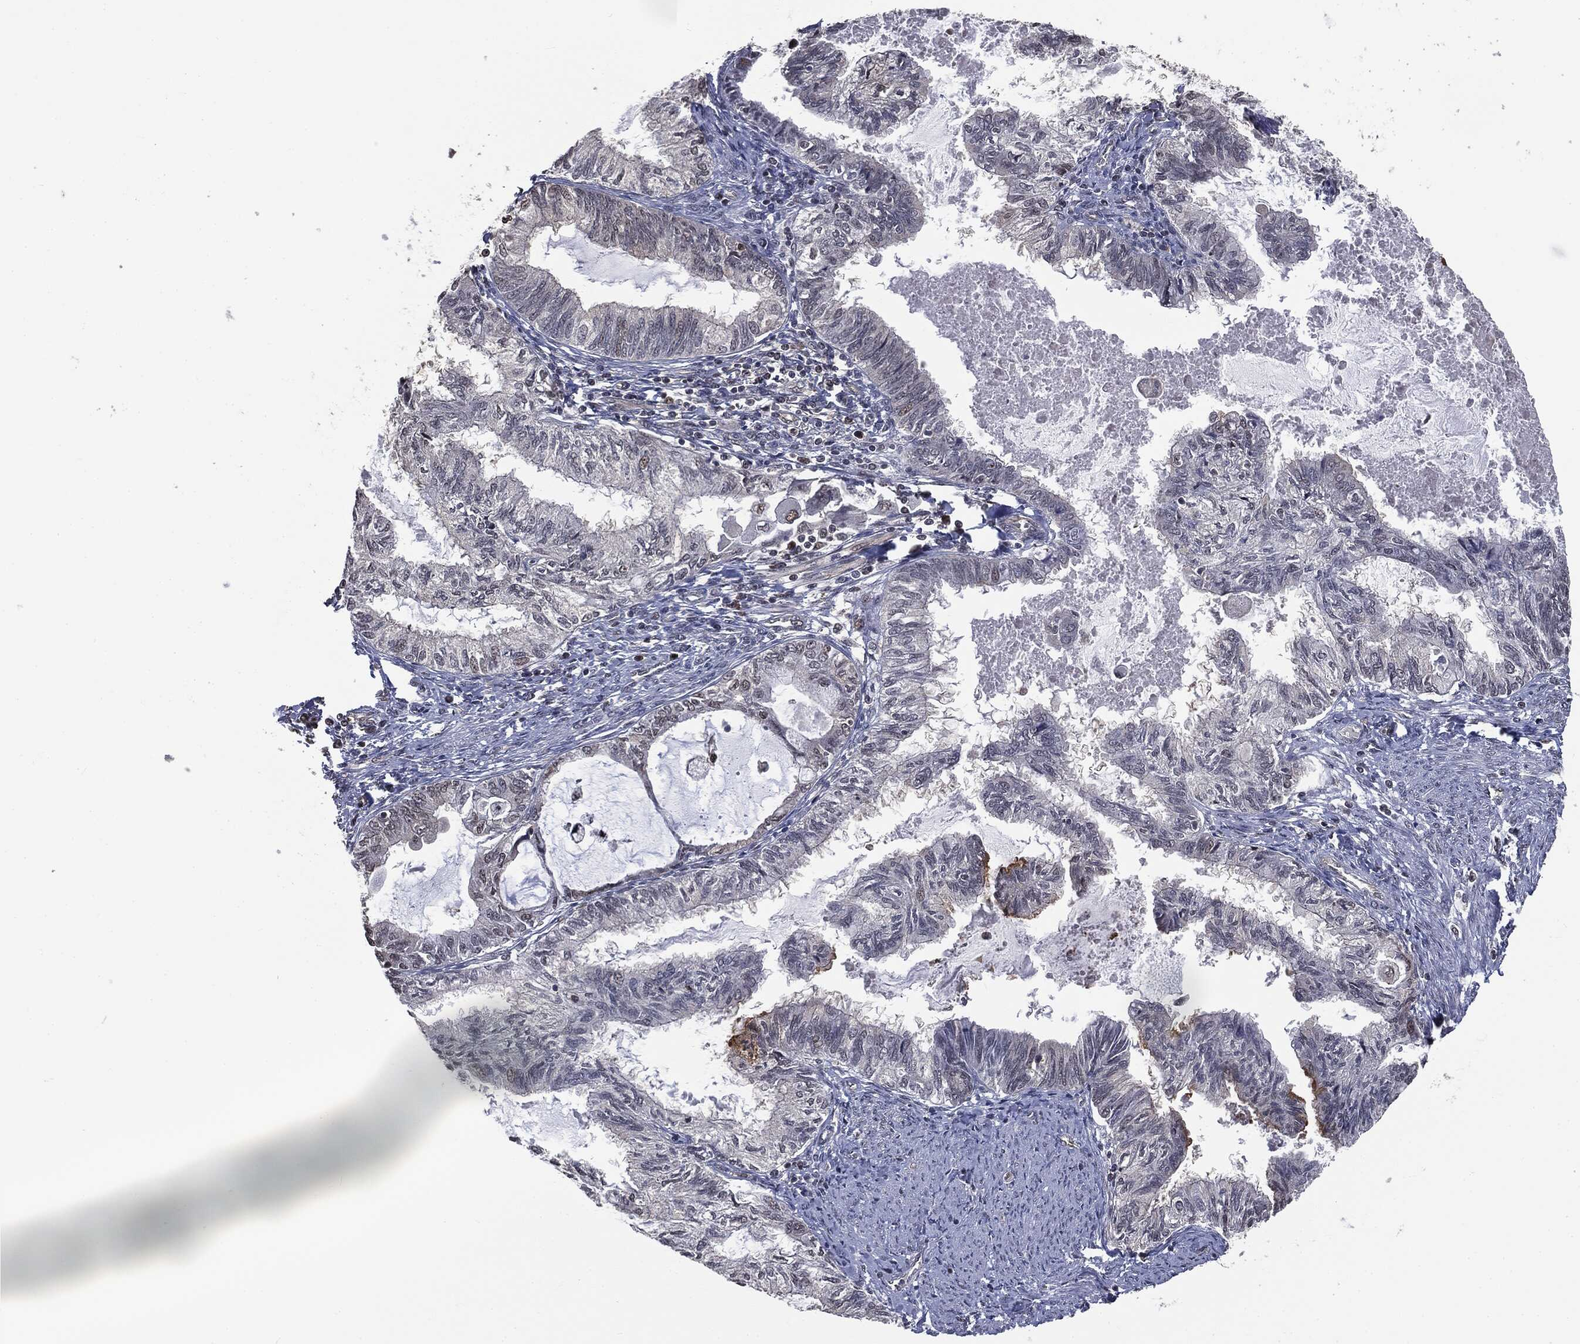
{"staining": {"intensity": "negative", "quantity": "none", "location": "none"}, "tissue": "endometrial cancer", "cell_type": "Tumor cells", "image_type": "cancer", "snomed": [{"axis": "morphology", "description": "Adenocarcinoma, NOS"}, {"axis": "topography", "description": "Endometrium"}], "caption": "Tumor cells are negative for protein expression in human adenocarcinoma (endometrial).", "gene": "SHLD2", "patient": {"sex": "female", "age": 86}}